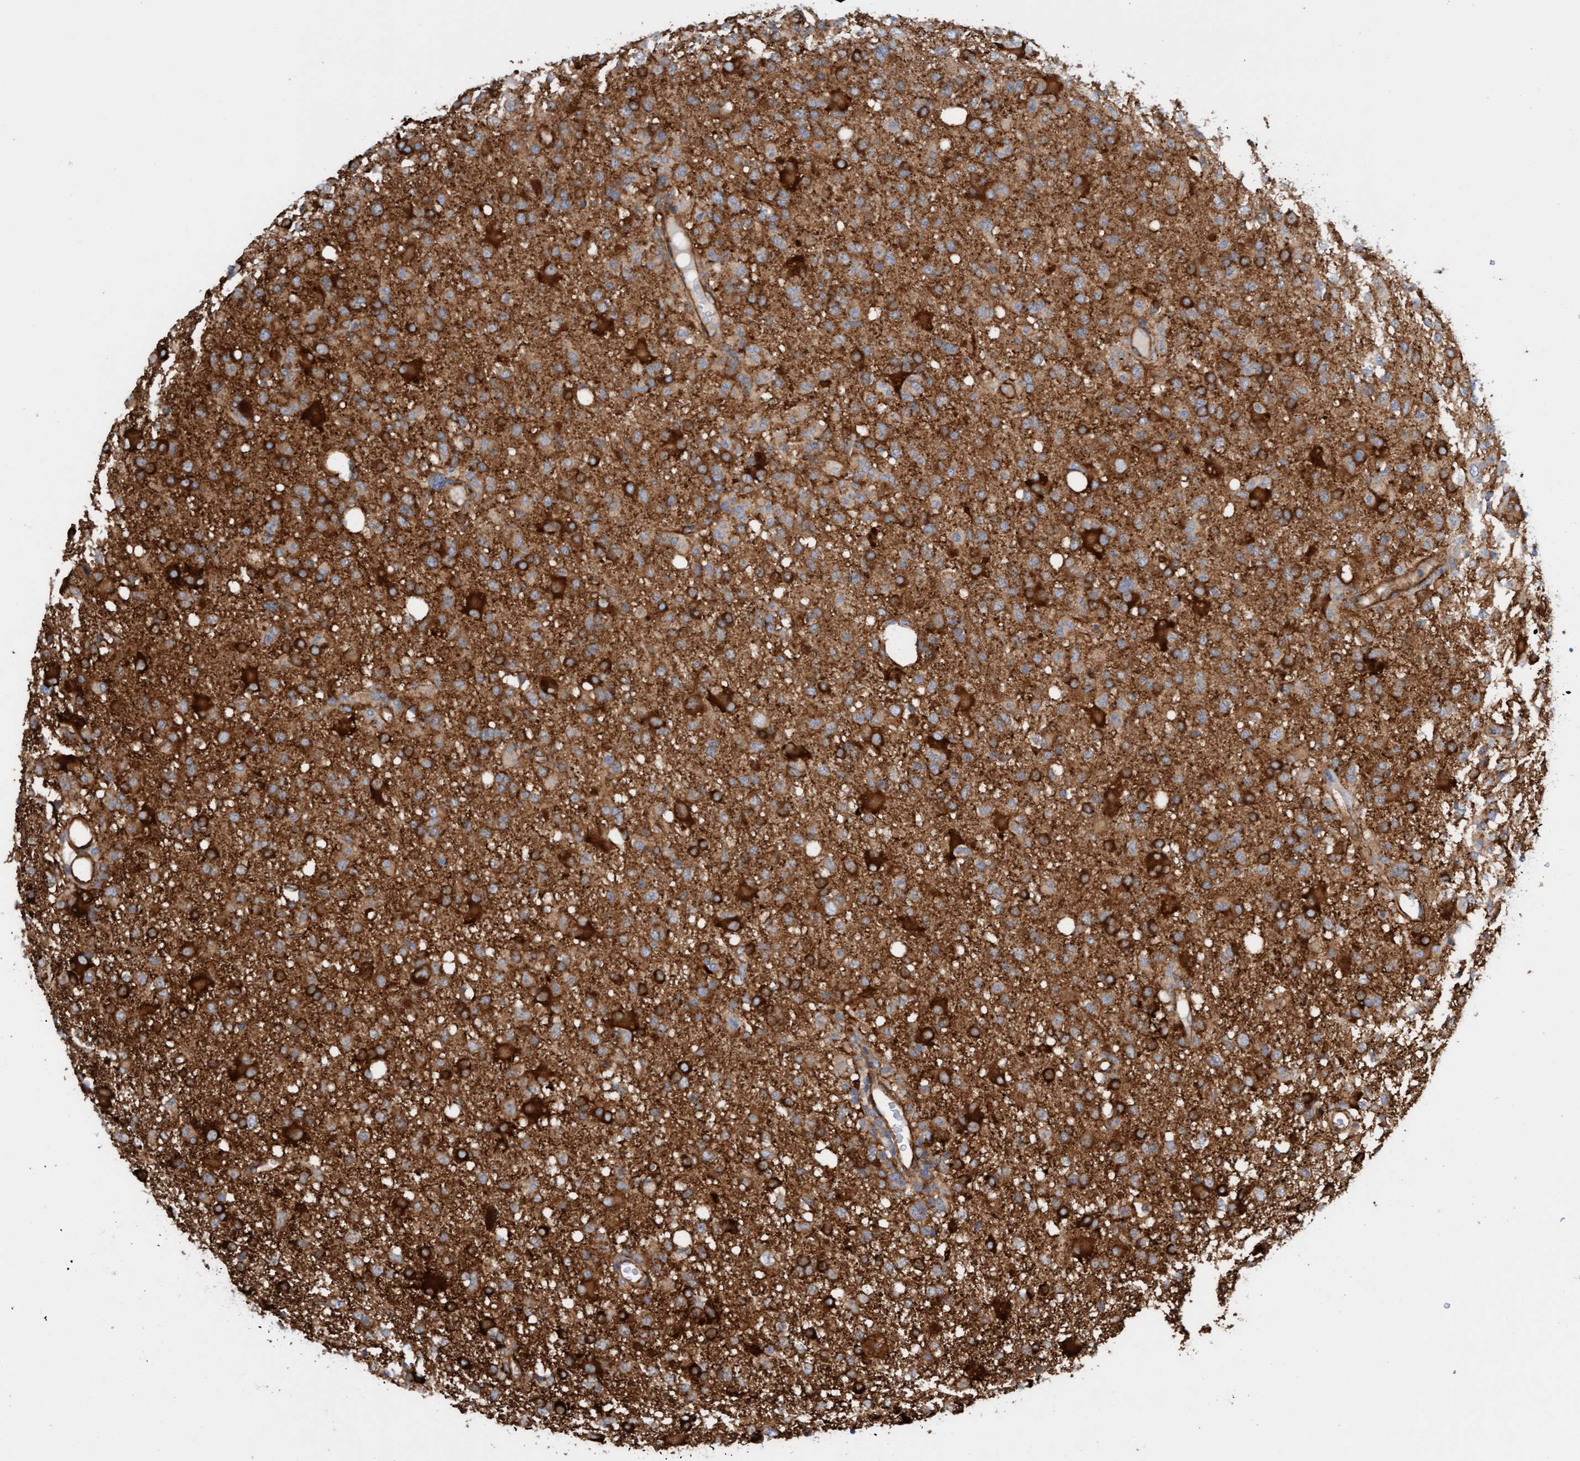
{"staining": {"intensity": "strong", "quantity": ">75%", "location": "cytoplasmic/membranous"}, "tissue": "glioma", "cell_type": "Tumor cells", "image_type": "cancer", "snomed": [{"axis": "morphology", "description": "Glioma, malignant, High grade"}, {"axis": "topography", "description": "Brain"}], "caption": "Tumor cells reveal high levels of strong cytoplasmic/membranous expression in about >75% of cells in human glioma.", "gene": "FMNL3", "patient": {"sex": "female", "age": 57}}